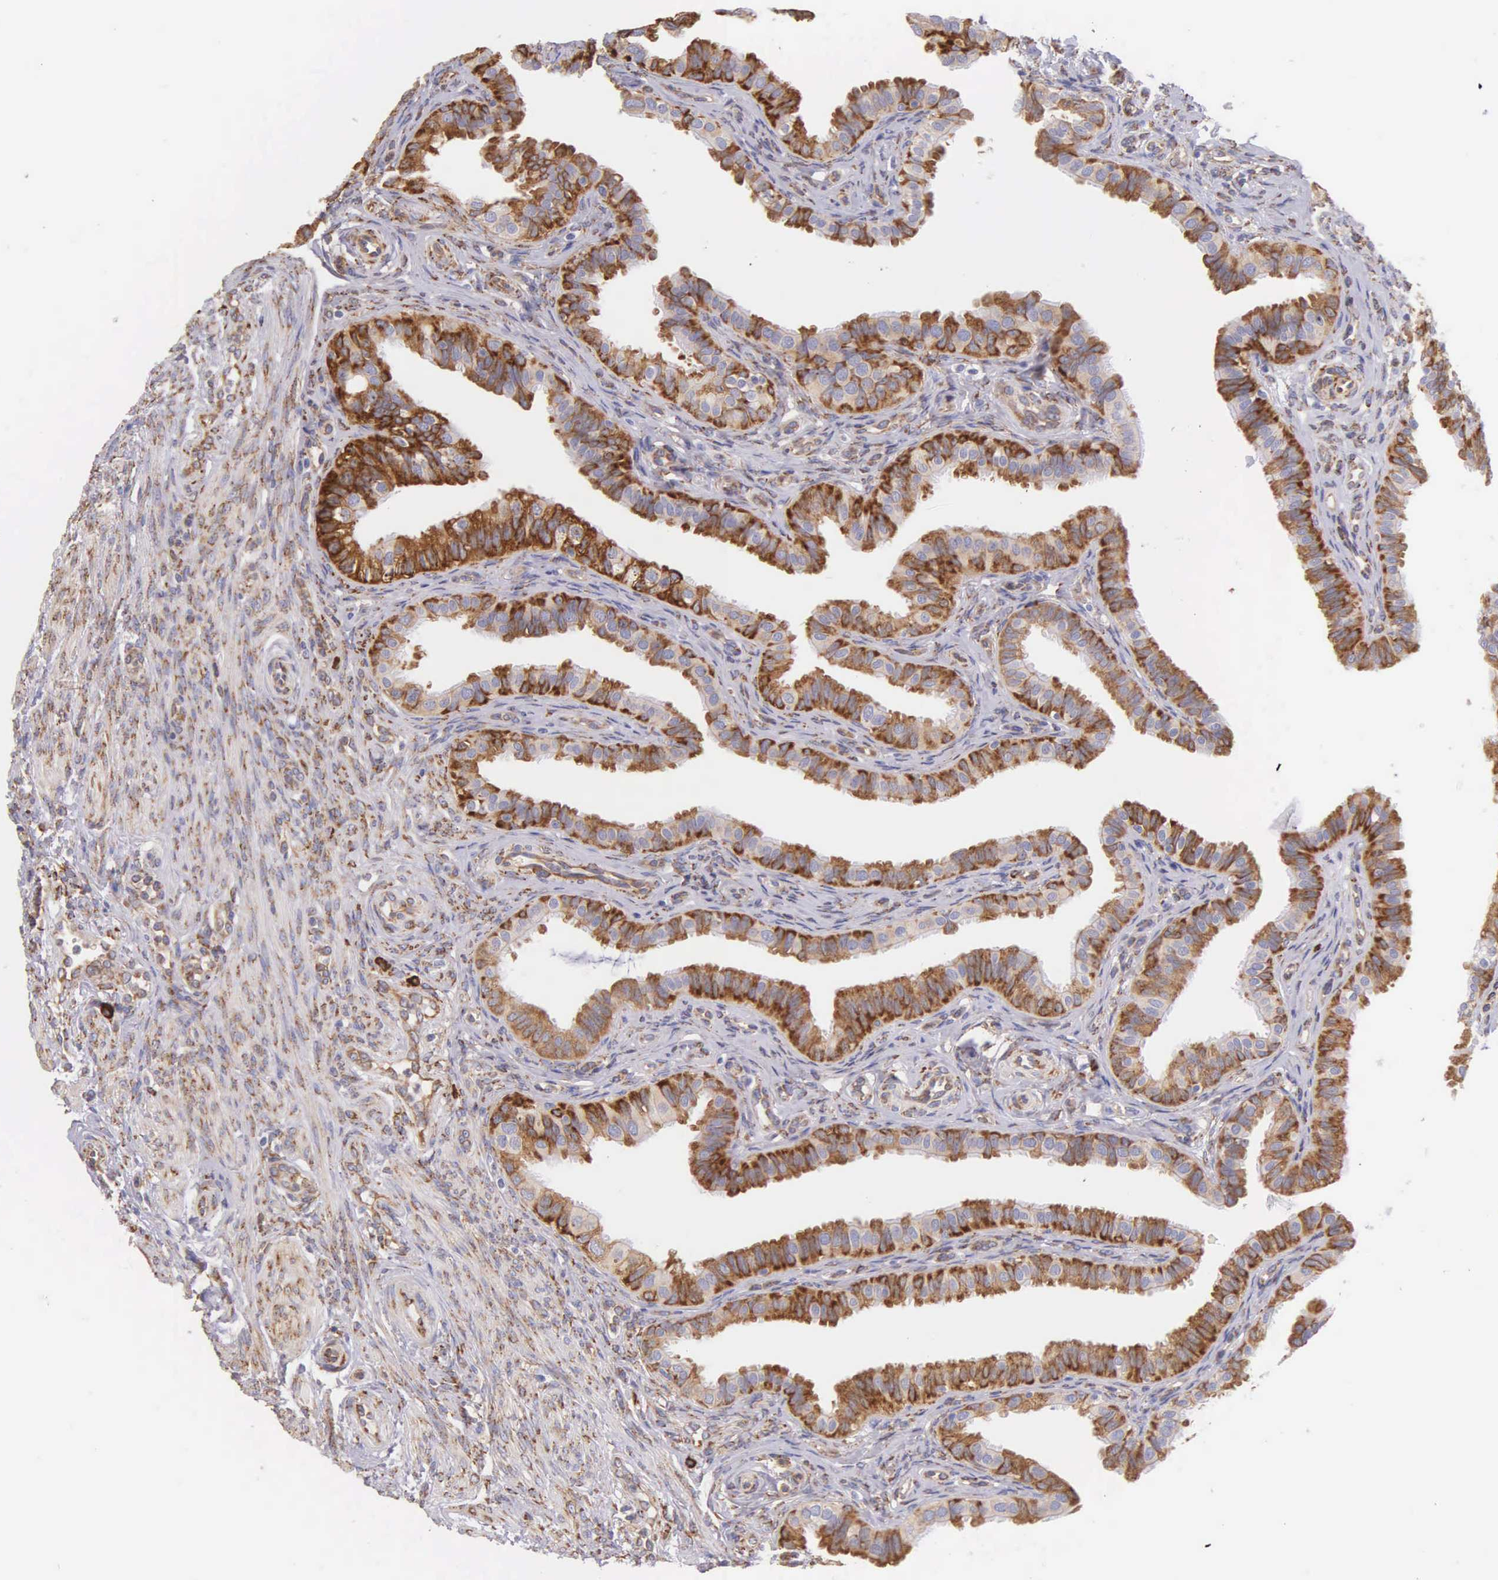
{"staining": {"intensity": "moderate", "quantity": ">75%", "location": "cytoplasmic/membranous"}, "tissue": "fallopian tube", "cell_type": "Glandular cells", "image_type": "normal", "snomed": [{"axis": "morphology", "description": "Normal tissue, NOS"}, {"axis": "topography", "description": "Fallopian tube"}], "caption": "Moderate cytoplasmic/membranous protein staining is identified in about >75% of glandular cells in fallopian tube. The protein is stained brown, and the nuclei are stained in blue (DAB (3,3'-diaminobenzidine) IHC with brightfield microscopy, high magnification).", "gene": "CKAP4", "patient": {"sex": "female", "age": 42}}